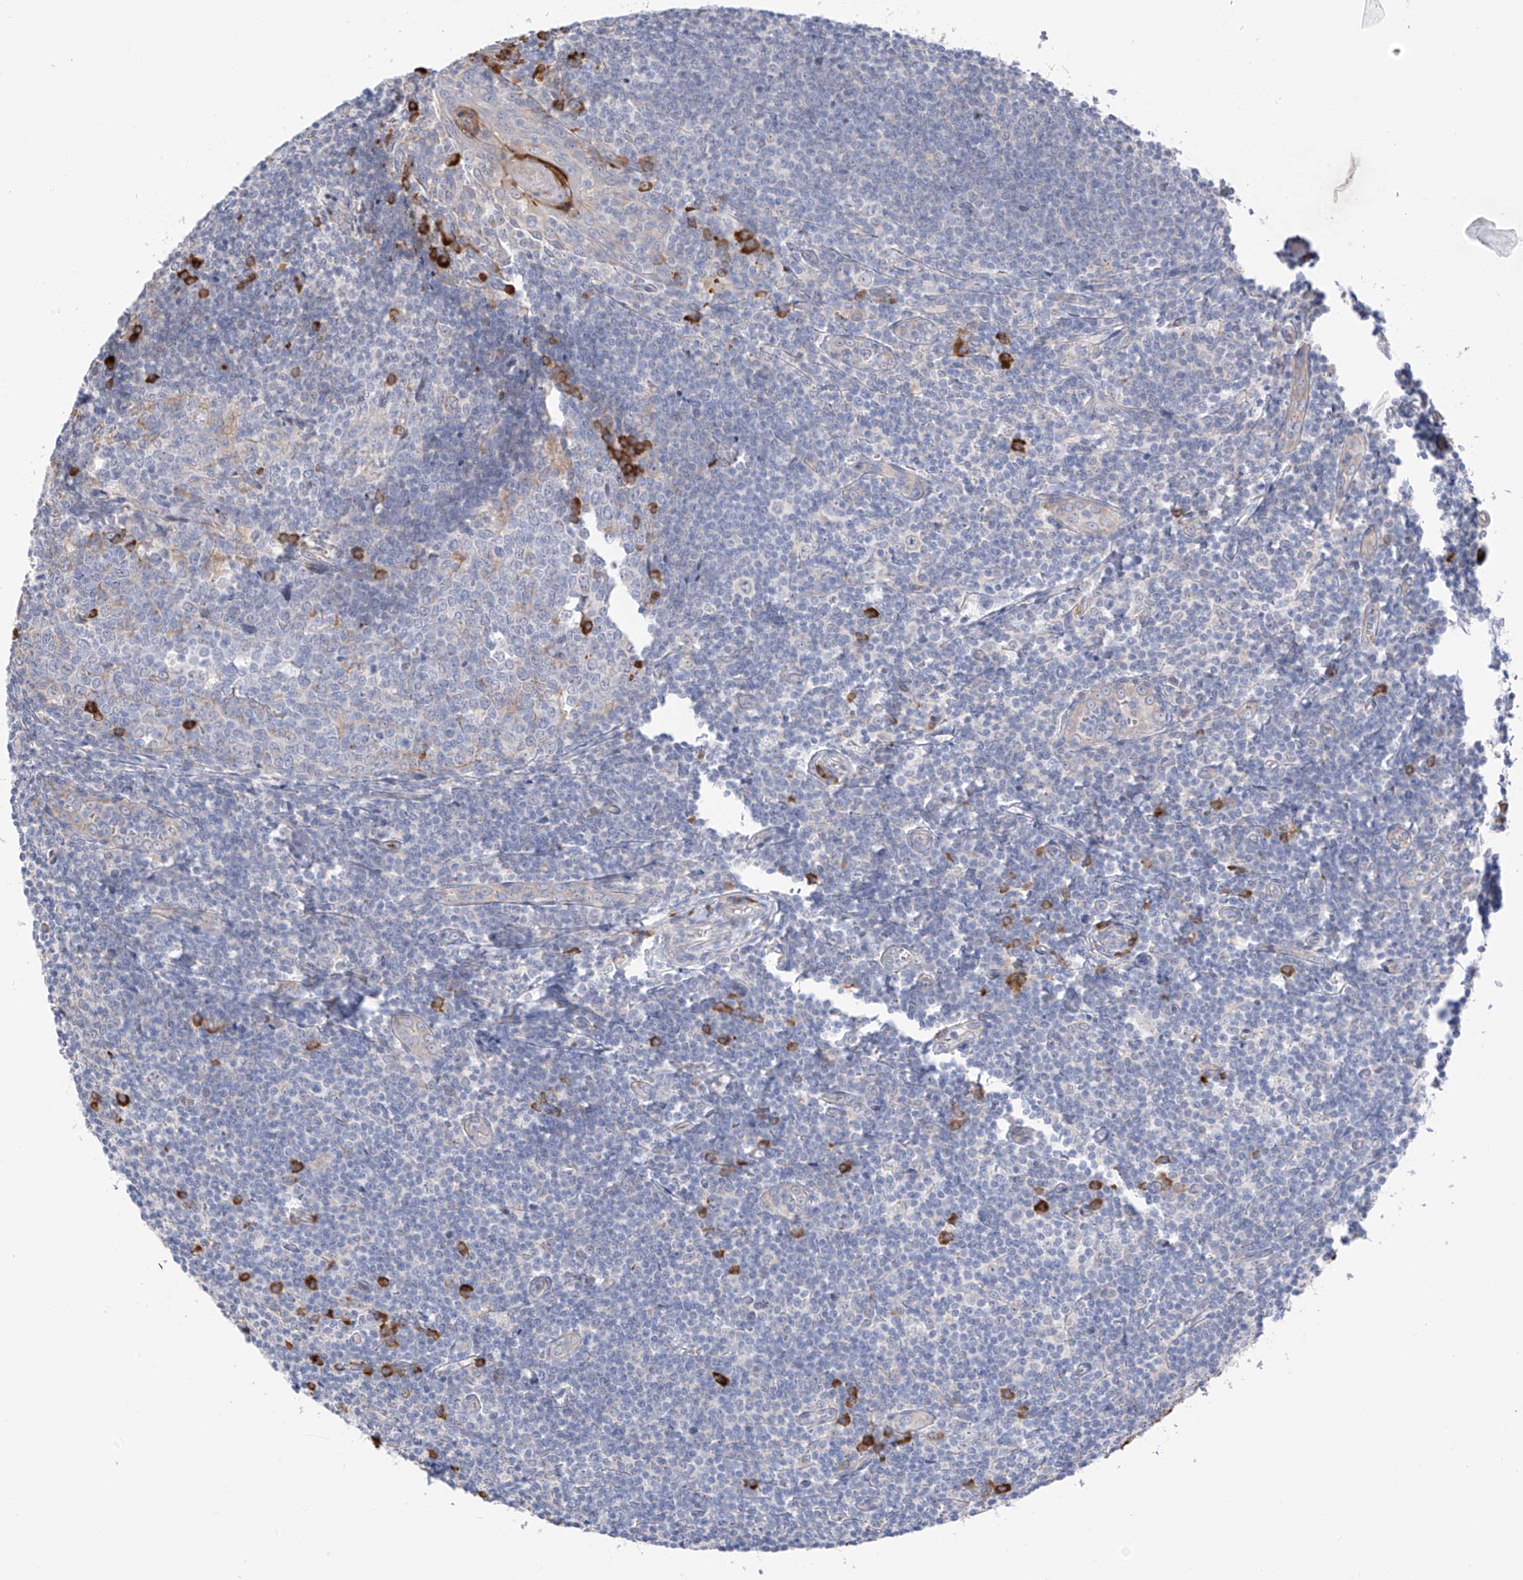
{"staining": {"intensity": "moderate", "quantity": "<25%", "location": "cytoplasmic/membranous"}, "tissue": "tonsil", "cell_type": "Germinal center cells", "image_type": "normal", "snomed": [{"axis": "morphology", "description": "Normal tissue, NOS"}, {"axis": "topography", "description": "Tonsil"}], "caption": "Immunohistochemistry (IHC) photomicrograph of benign human tonsil stained for a protein (brown), which exhibits low levels of moderate cytoplasmic/membranous expression in approximately <25% of germinal center cells.", "gene": "REC8", "patient": {"sex": "male", "age": 27}}